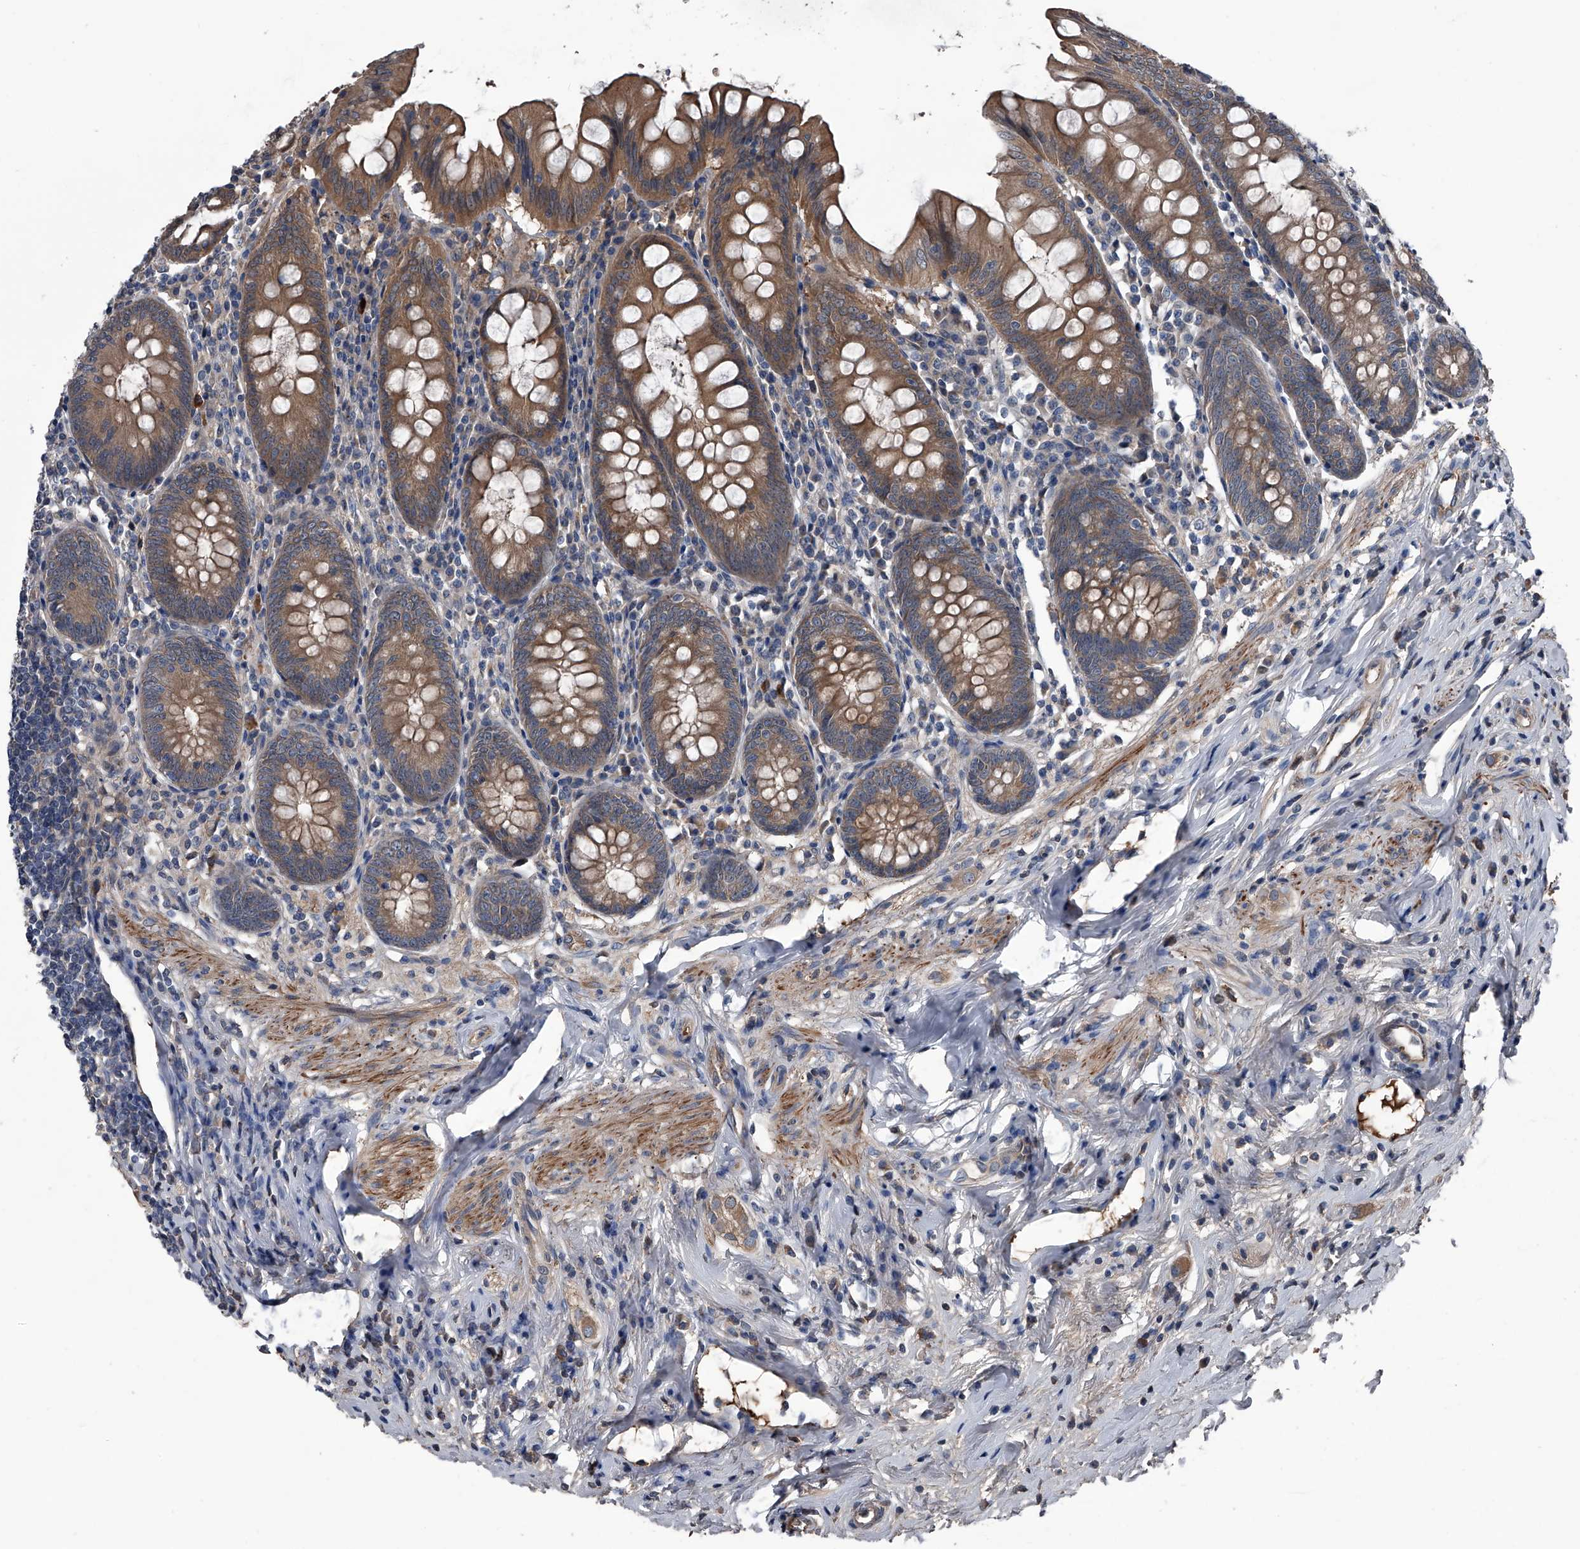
{"staining": {"intensity": "moderate", "quantity": ">75%", "location": "cytoplasmic/membranous"}, "tissue": "appendix", "cell_type": "Glandular cells", "image_type": "normal", "snomed": [{"axis": "morphology", "description": "Normal tissue, NOS"}, {"axis": "topography", "description": "Appendix"}], "caption": "Immunohistochemical staining of normal appendix demonstrates medium levels of moderate cytoplasmic/membranous expression in approximately >75% of glandular cells.", "gene": "KIF13A", "patient": {"sex": "female", "age": 54}}